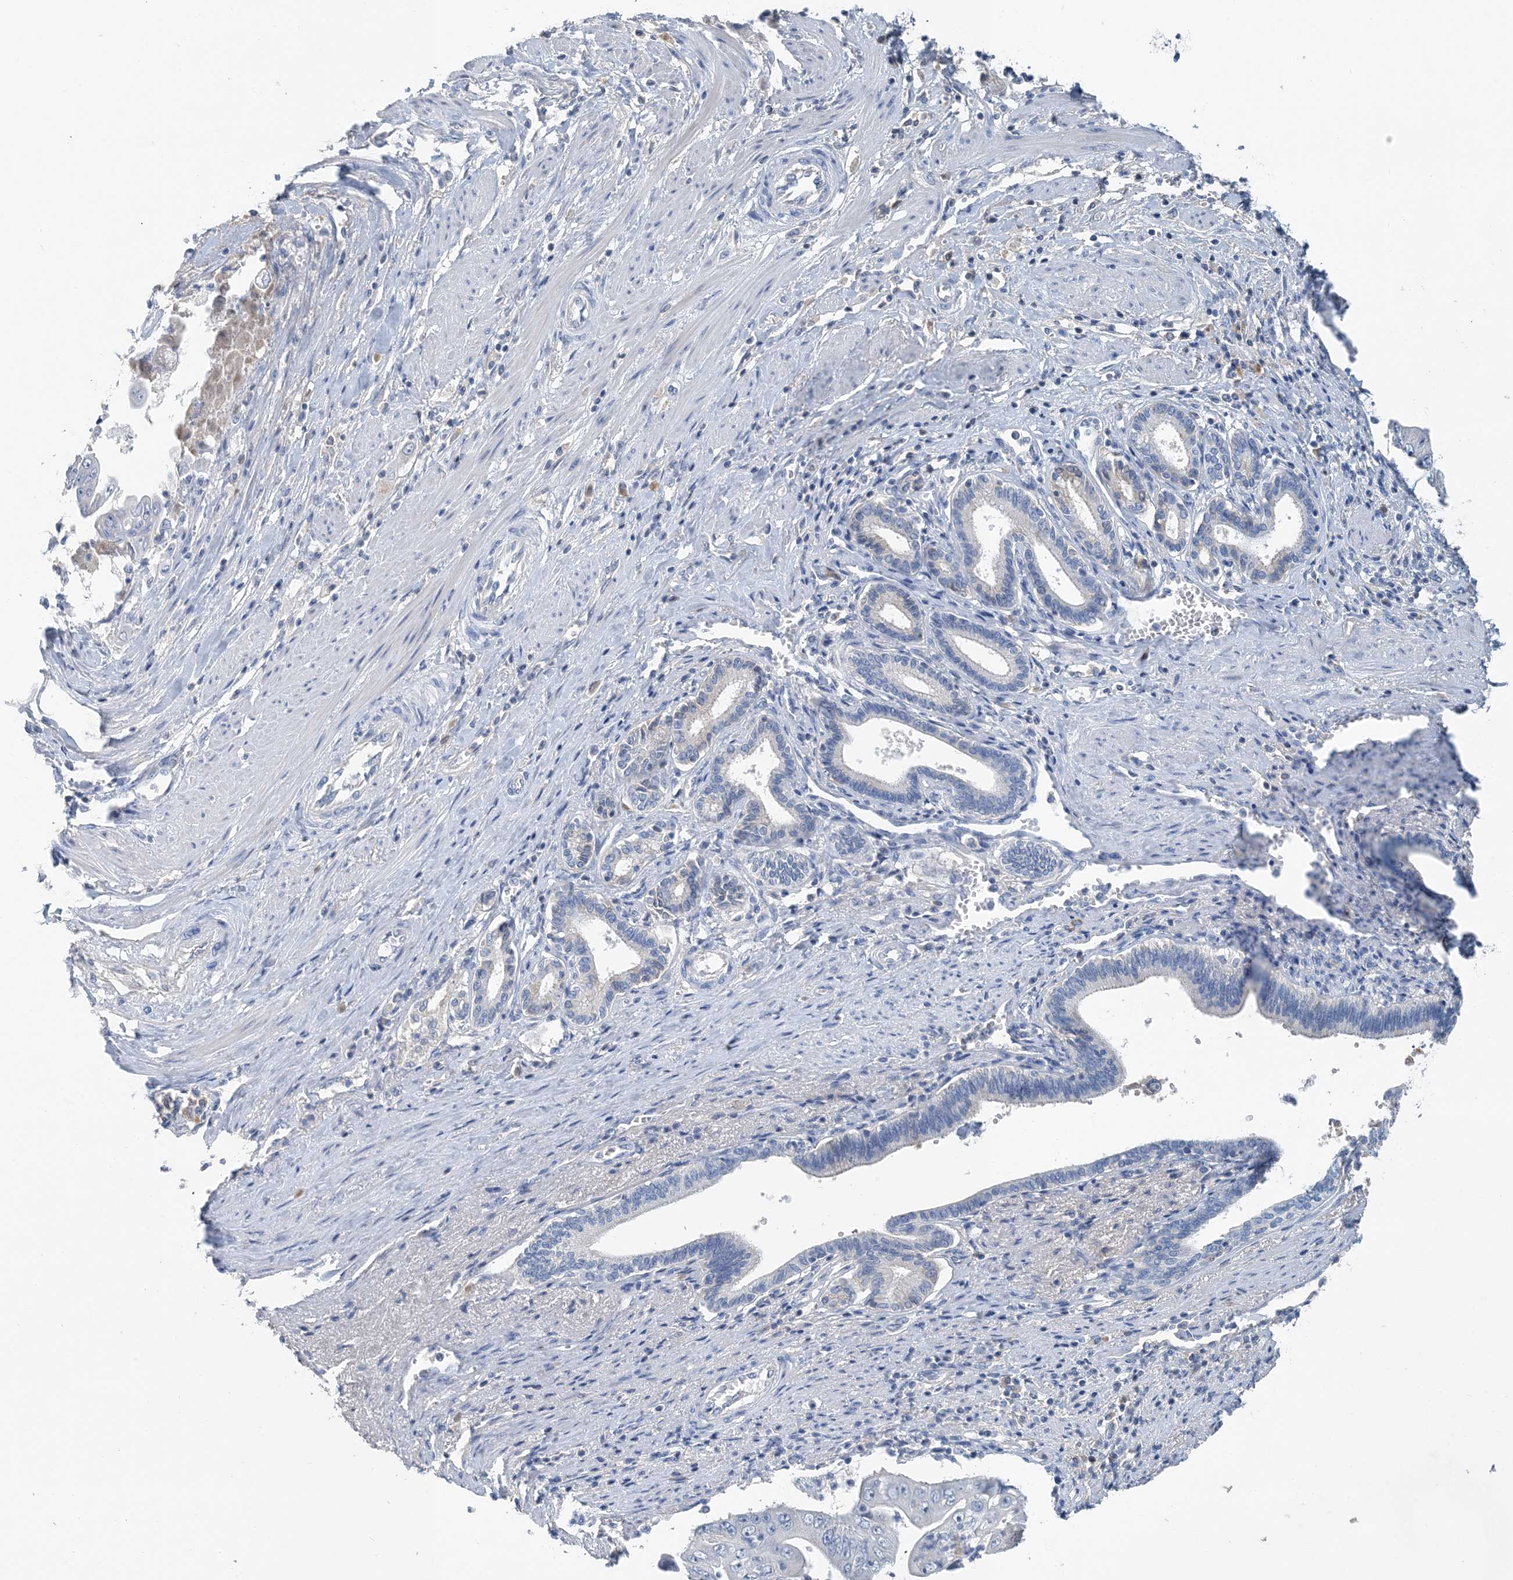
{"staining": {"intensity": "negative", "quantity": "none", "location": "none"}, "tissue": "pancreatic cancer", "cell_type": "Tumor cells", "image_type": "cancer", "snomed": [{"axis": "morphology", "description": "Adenocarcinoma, NOS"}, {"axis": "topography", "description": "Pancreas"}], "caption": "Pancreatic cancer (adenocarcinoma) was stained to show a protein in brown. There is no significant positivity in tumor cells.", "gene": "CTRL", "patient": {"sex": "female", "age": 77}}